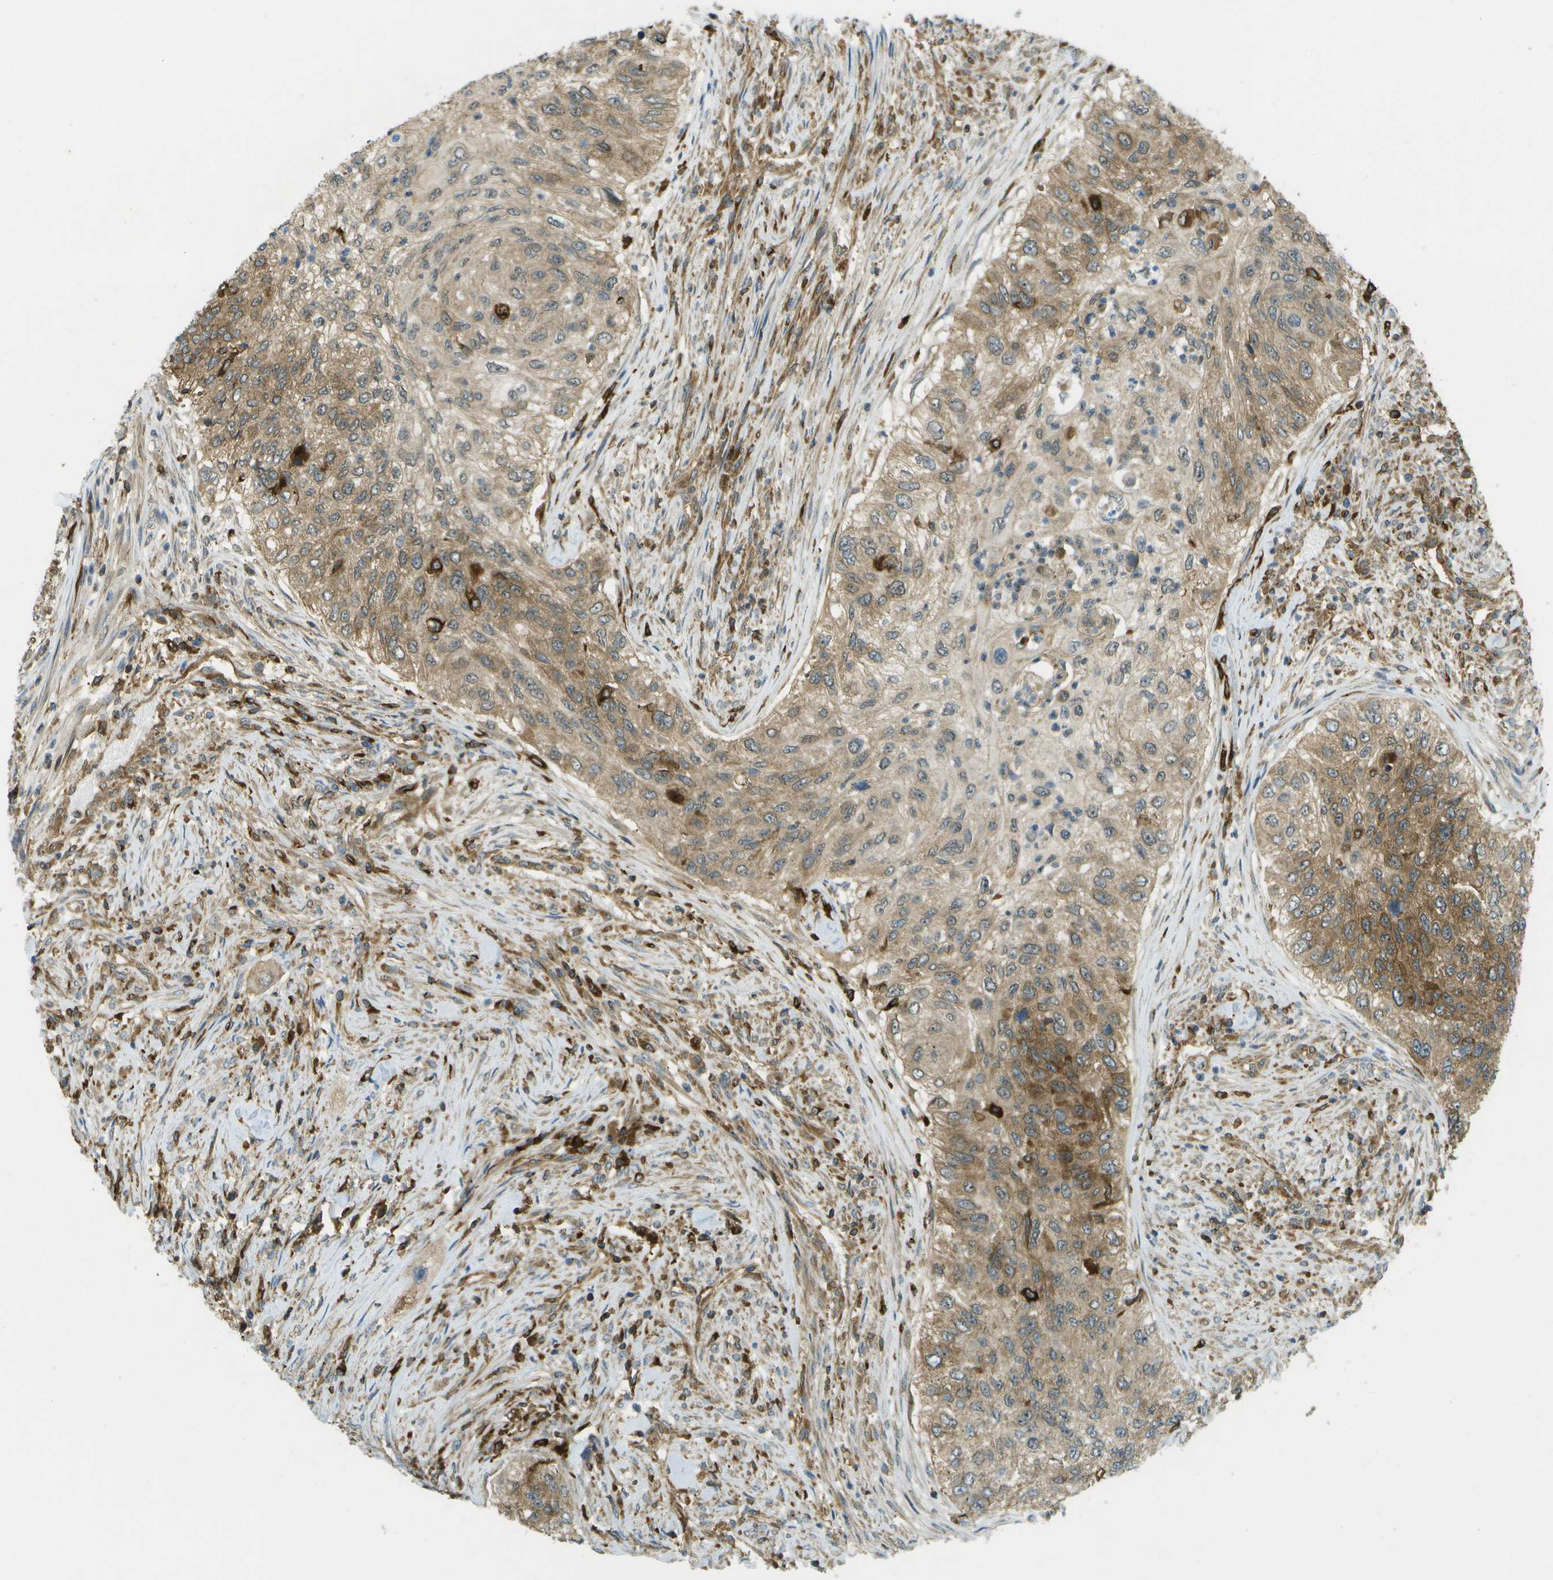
{"staining": {"intensity": "moderate", "quantity": ">75%", "location": "cytoplasmic/membranous"}, "tissue": "urothelial cancer", "cell_type": "Tumor cells", "image_type": "cancer", "snomed": [{"axis": "morphology", "description": "Urothelial carcinoma, High grade"}, {"axis": "topography", "description": "Urinary bladder"}], "caption": "Protein expression analysis of human urothelial cancer reveals moderate cytoplasmic/membranous expression in approximately >75% of tumor cells.", "gene": "TMTC1", "patient": {"sex": "female", "age": 60}}